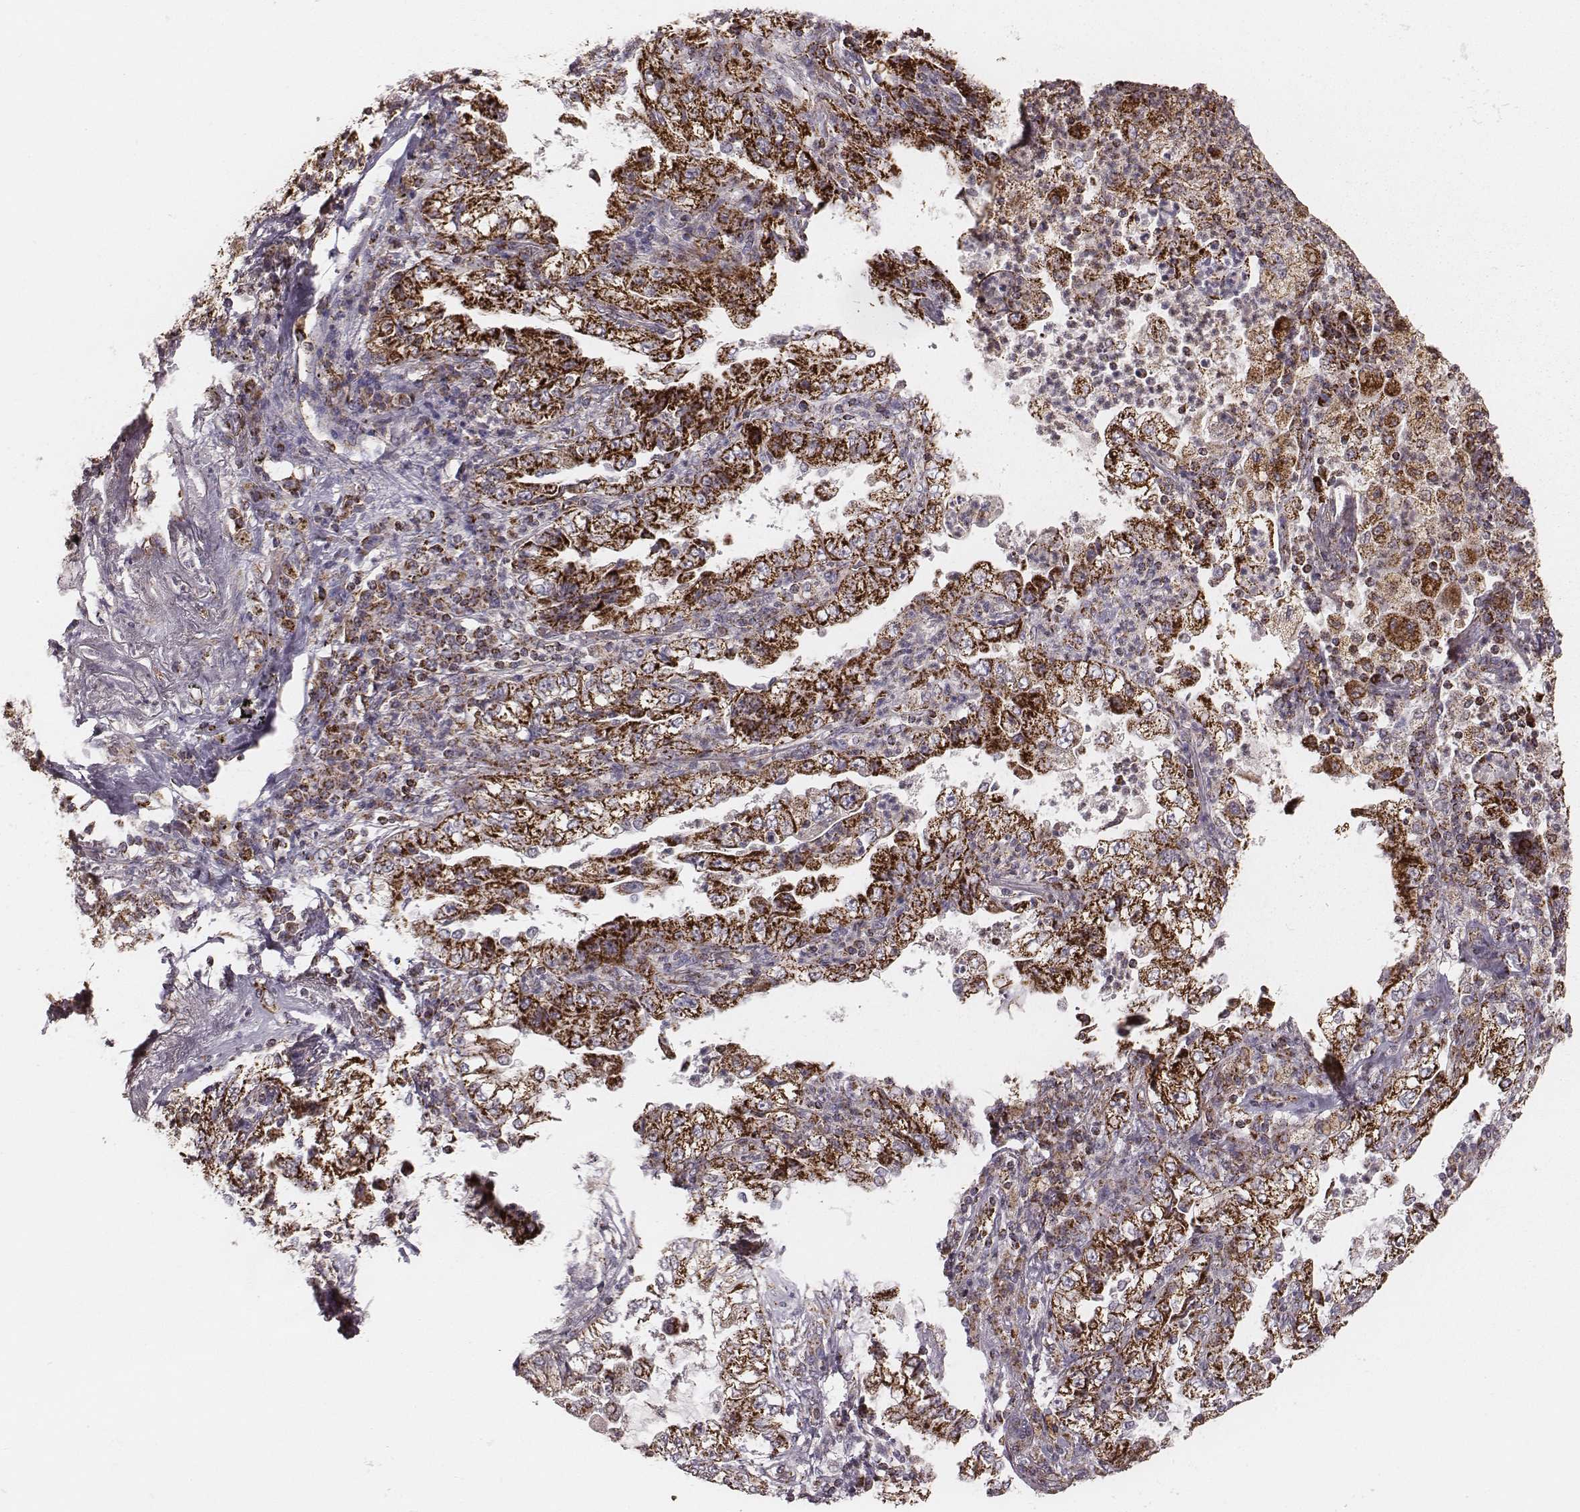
{"staining": {"intensity": "strong", "quantity": ">75%", "location": "cytoplasmic/membranous"}, "tissue": "lung cancer", "cell_type": "Tumor cells", "image_type": "cancer", "snomed": [{"axis": "morphology", "description": "Adenocarcinoma, NOS"}, {"axis": "topography", "description": "Lung"}], "caption": "Protein staining demonstrates strong cytoplasmic/membranous positivity in approximately >75% of tumor cells in lung cancer. Using DAB (brown) and hematoxylin (blue) stains, captured at high magnification using brightfield microscopy.", "gene": "TUFM", "patient": {"sex": "female", "age": 73}}